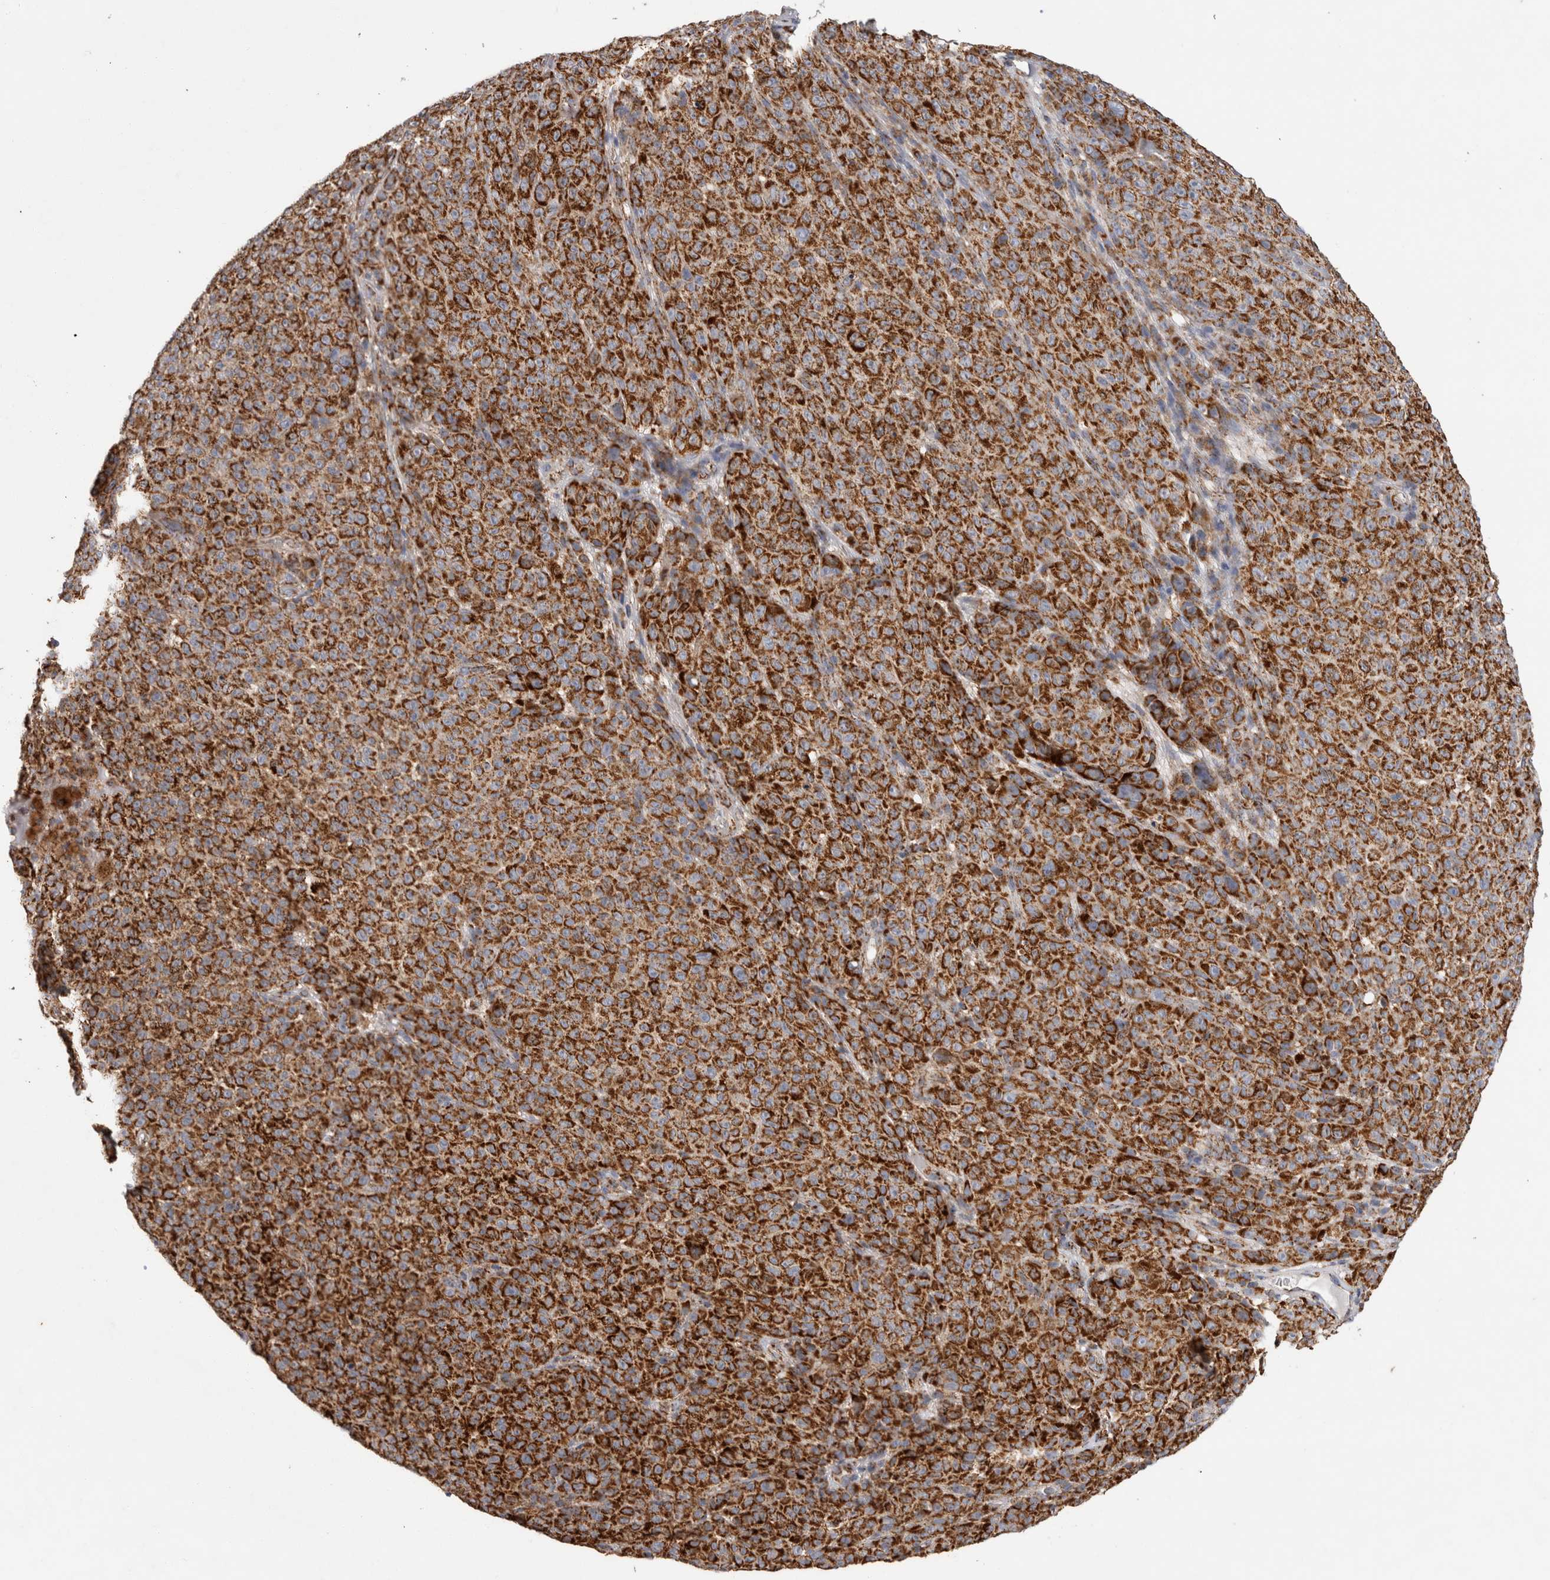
{"staining": {"intensity": "strong", "quantity": ">75%", "location": "cytoplasmic/membranous"}, "tissue": "melanoma", "cell_type": "Tumor cells", "image_type": "cancer", "snomed": [{"axis": "morphology", "description": "Malignant melanoma, NOS"}, {"axis": "topography", "description": "Skin"}], "caption": "Protein expression analysis of malignant melanoma demonstrates strong cytoplasmic/membranous expression in approximately >75% of tumor cells.", "gene": "IARS2", "patient": {"sex": "female", "age": 82}}